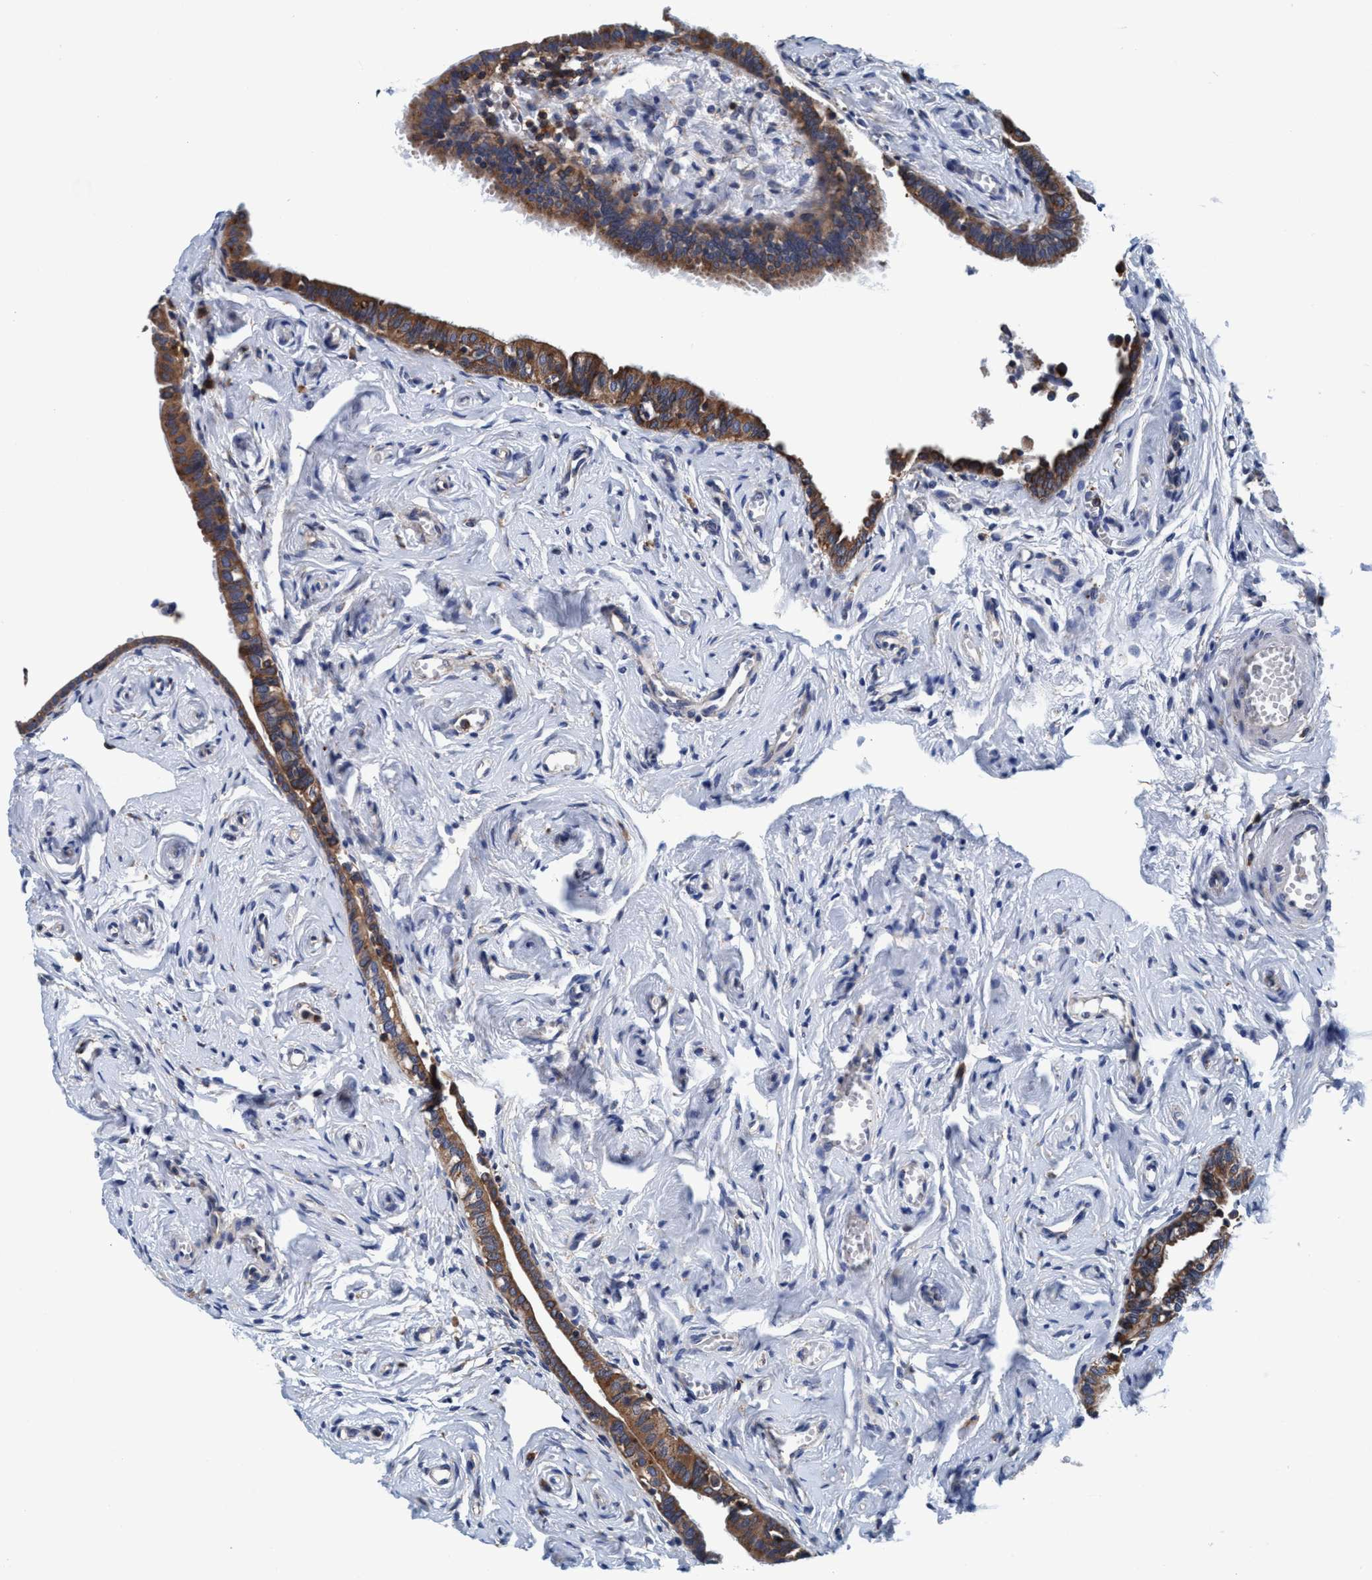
{"staining": {"intensity": "moderate", "quantity": ">75%", "location": "cytoplasmic/membranous"}, "tissue": "fallopian tube", "cell_type": "Glandular cells", "image_type": "normal", "snomed": [{"axis": "morphology", "description": "Normal tissue, NOS"}, {"axis": "topography", "description": "Fallopian tube"}], "caption": "Immunohistochemical staining of benign human fallopian tube shows medium levels of moderate cytoplasmic/membranous expression in about >75% of glandular cells.", "gene": "ENDOG", "patient": {"sex": "female", "age": 71}}